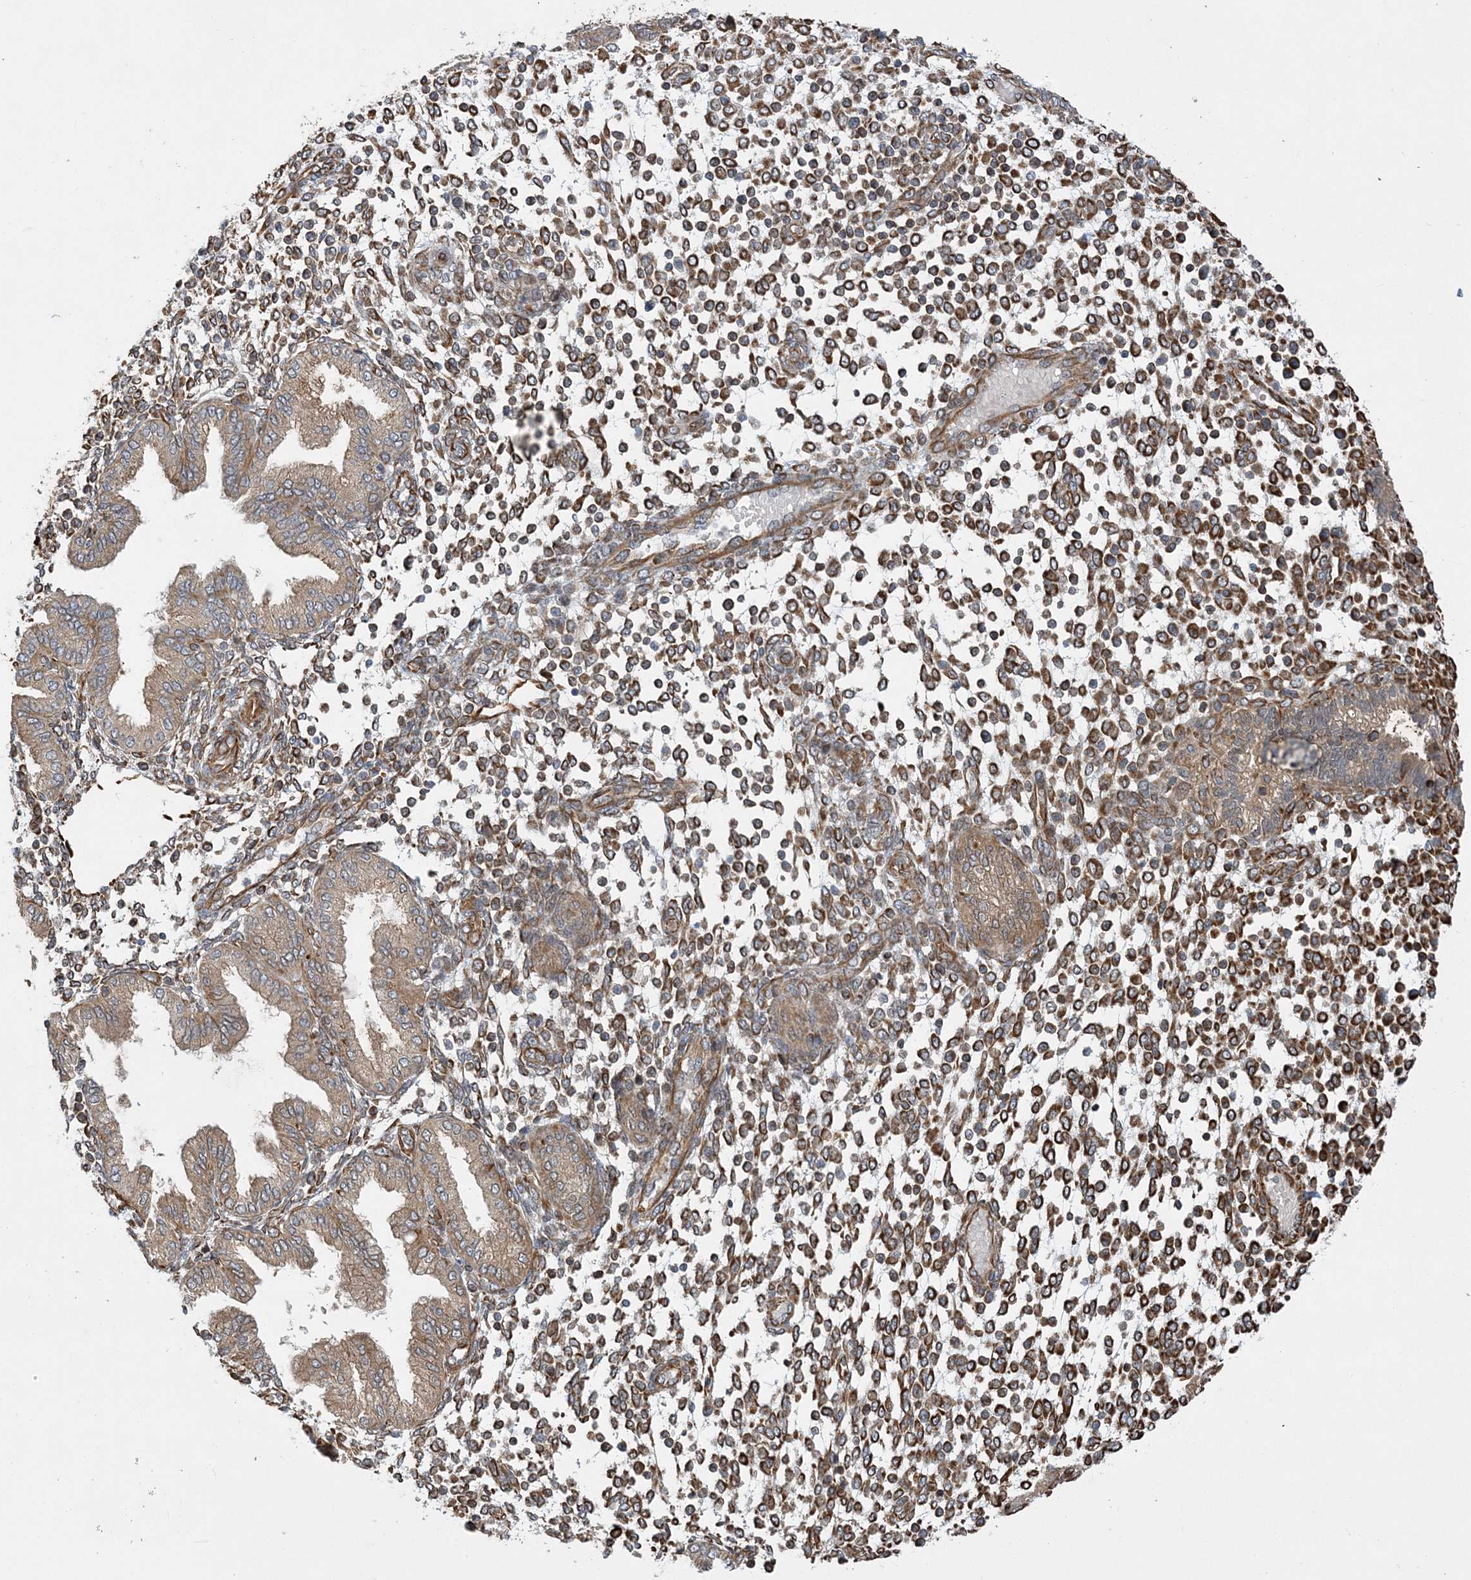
{"staining": {"intensity": "moderate", "quantity": ">75%", "location": "cytoplasmic/membranous"}, "tissue": "endometrium", "cell_type": "Cells in endometrial stroma", "image_type": "normal", "snomed": [{"axis": "morphology", "description": "Normal tissue, NOS"}, {"axis": "topography", "description": "Endometrium"}], "caption": "Cells in endometrial stroma show medium levels of moderate cytoplasmic/membranous expression in approximately >75% of cells in normal human endometrium. (brown staining indicates protein expression, while blue staining denotes nuclei).", "gene": "FAM114A2", "patient": {"sex": "female", "age": 53}}